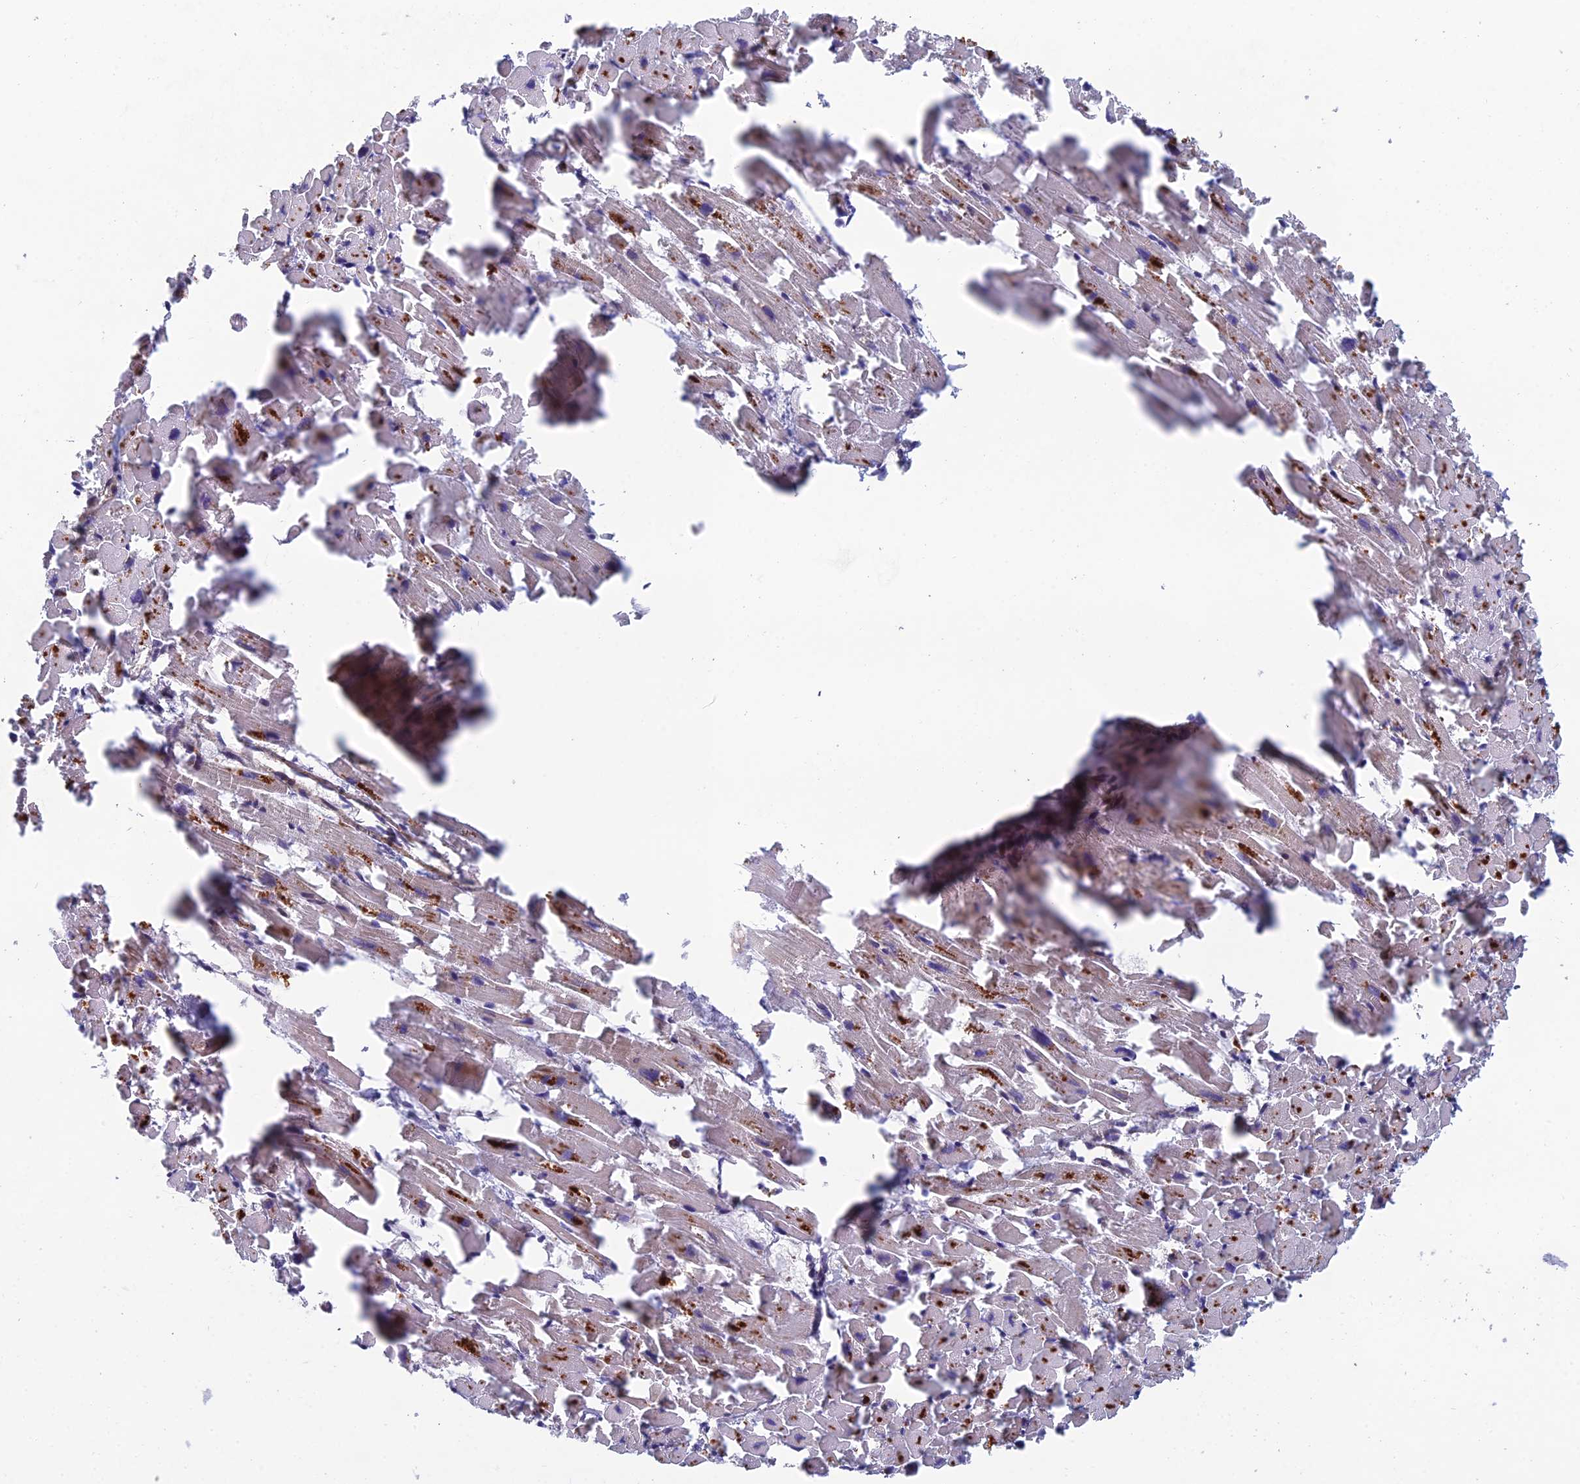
{"staining": {"intensity": "moderate", "quantity": "<25%", "location": "cytoplasmic/membranous"}, "tissue": "heart muscle", "cell_type": "Cardiomyocytes", "image_type": "normal", "snomed": [{"axis": "morphology", "description": "Normal tissue, NOS"}, {"axis": "topography", "description": "Heart"}], "caption": "This image displays unremarkable heart muscle stained with IHC to label a protein in brown. The cytoplasmic/membranous of cardiomyocytes show moderate positivity for the protein. Nuclei are counter-stained blue.", "gene": "C15orf62", "patient": {"sex": "female", "age": 64}}